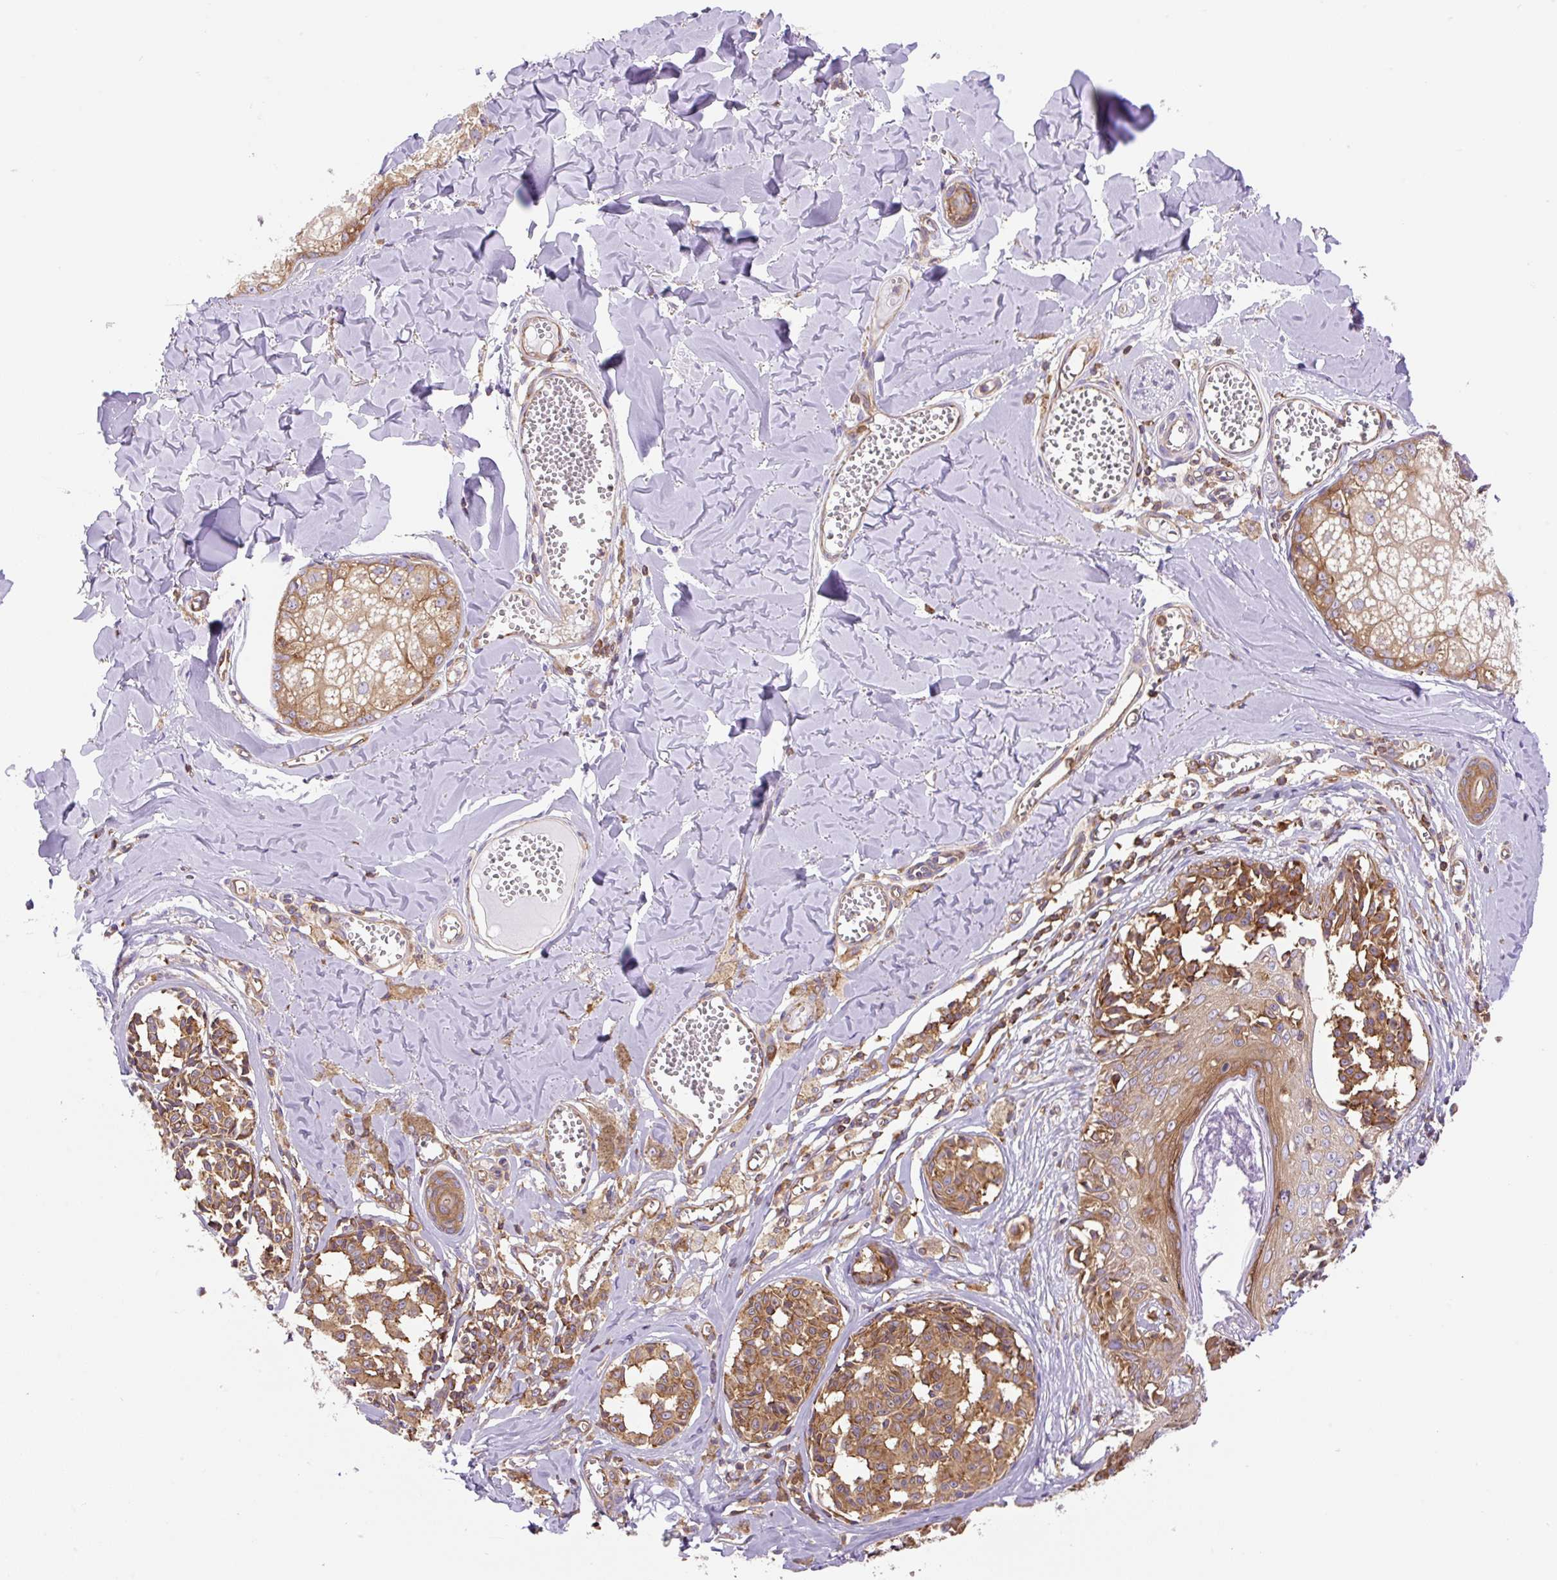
{"staining": {"intensity": "moderate", "quantity": ">75%", "location": "cytoplasmic/membranous"}, "tissue": "melanoma", "cell_type": "Tumor cells", "image_type": "cancer", "snomed": [{"axis": "morphology", "description": "Malignant melanoma, NOS"}, {"axis": "topography", "description": "Skin"}], "caption": "Protein expression analysis of melanoma demonstrates moderate cytoplasmic/membranous expression in about >75% of tumor cells.", "gene": "DNM2", "patient": {"sex": "female", "age": 43}}